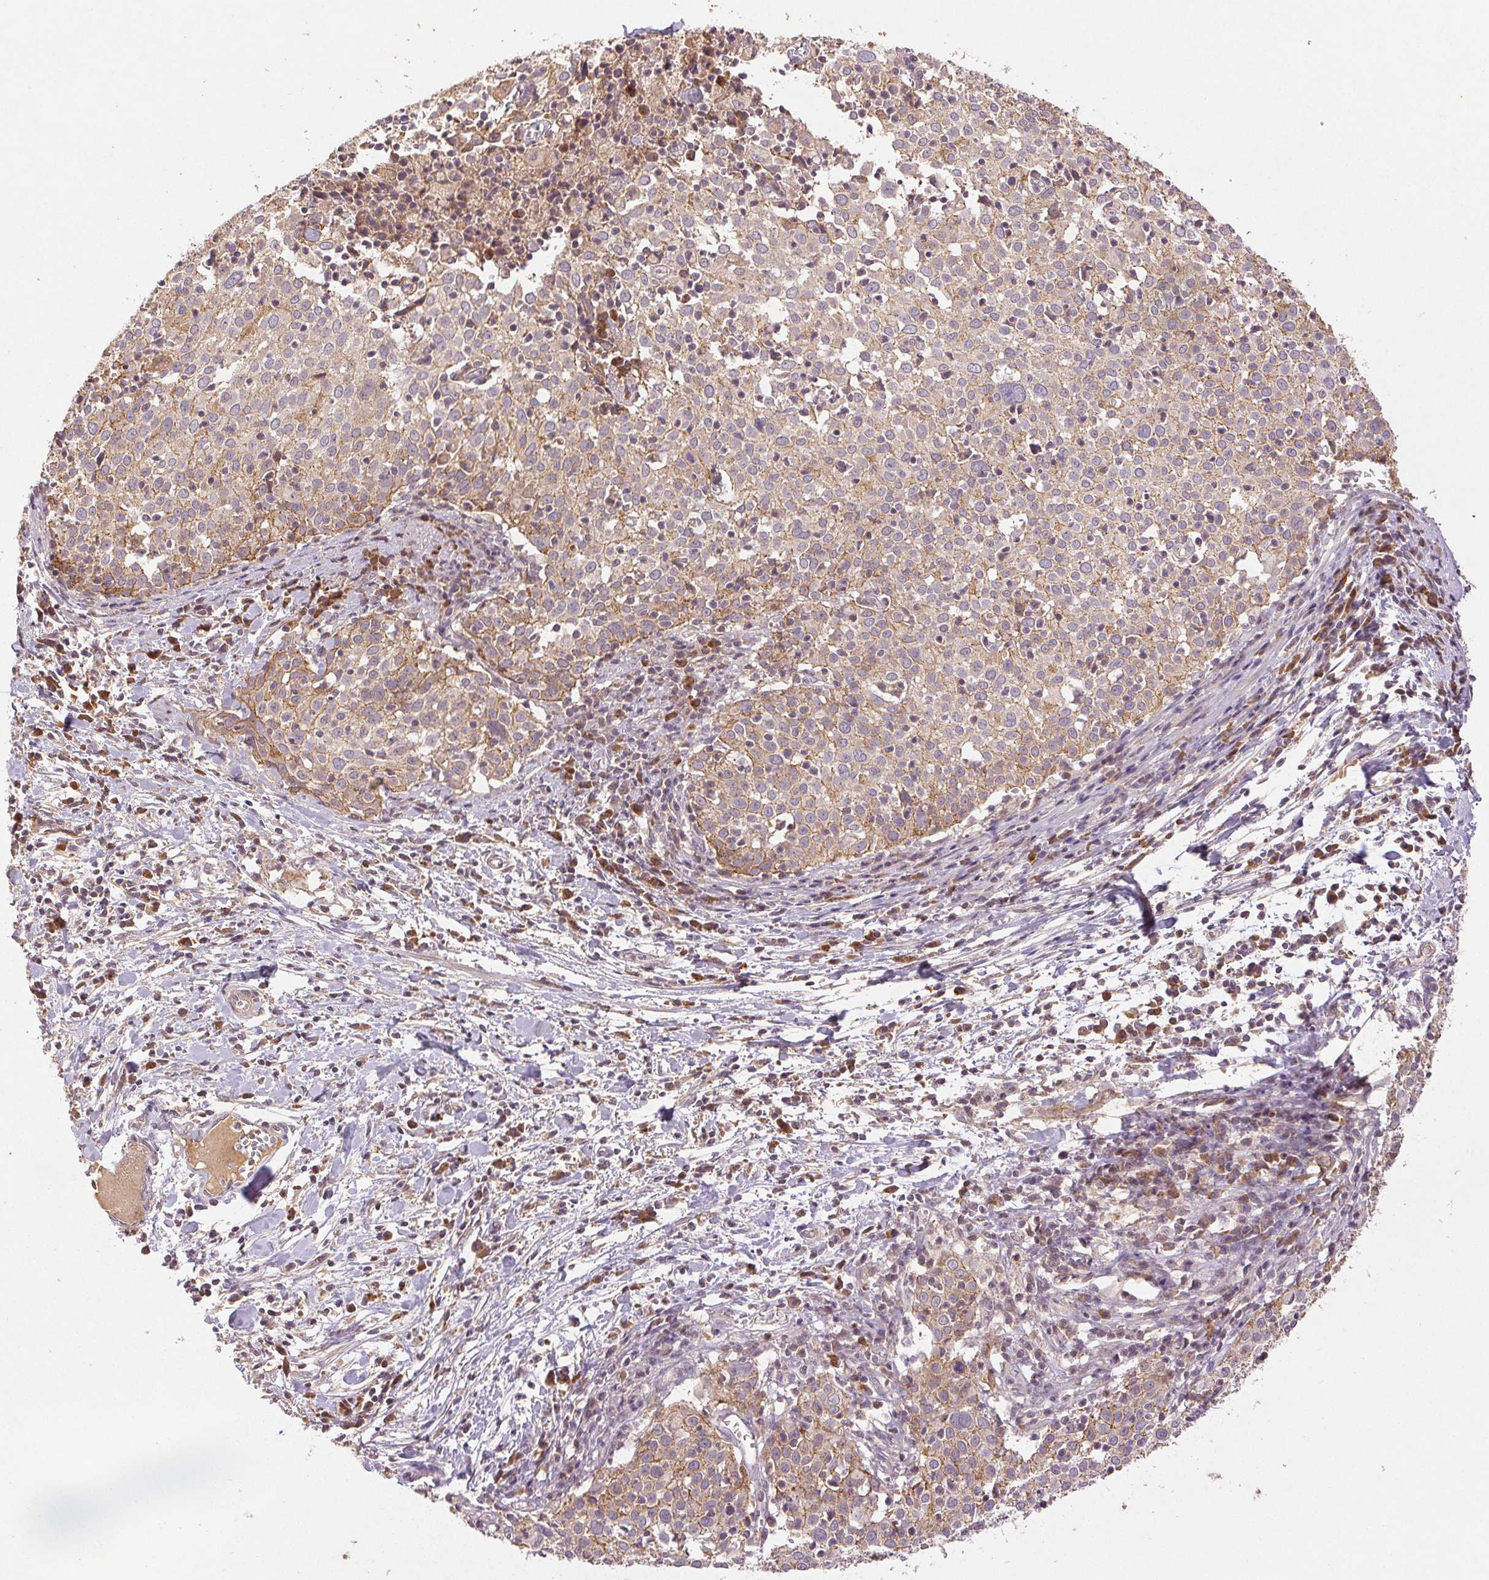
{"staining": {"intensity": "weak", "quantity": "25%-75%", "location": "cytoplasmic/membranous"}, "tissue": "cervical cancer", "cell_type": "Tumor cells", "image_type": "cancer", "snomed": [{"axis": "morphology", "description": "Squamous cell carcinoma, NOS"}, {"axis": "topography", "description": "Cervix"}], "caption": "Human cervical squamous cell carcinoma stained with a brown dye exhibits weak cytoplasmic/membranous positive staining in about 25%-75% of tumor cells.", "gene": "YIF1B", "patient": {"sex": "female", "age": 39}}